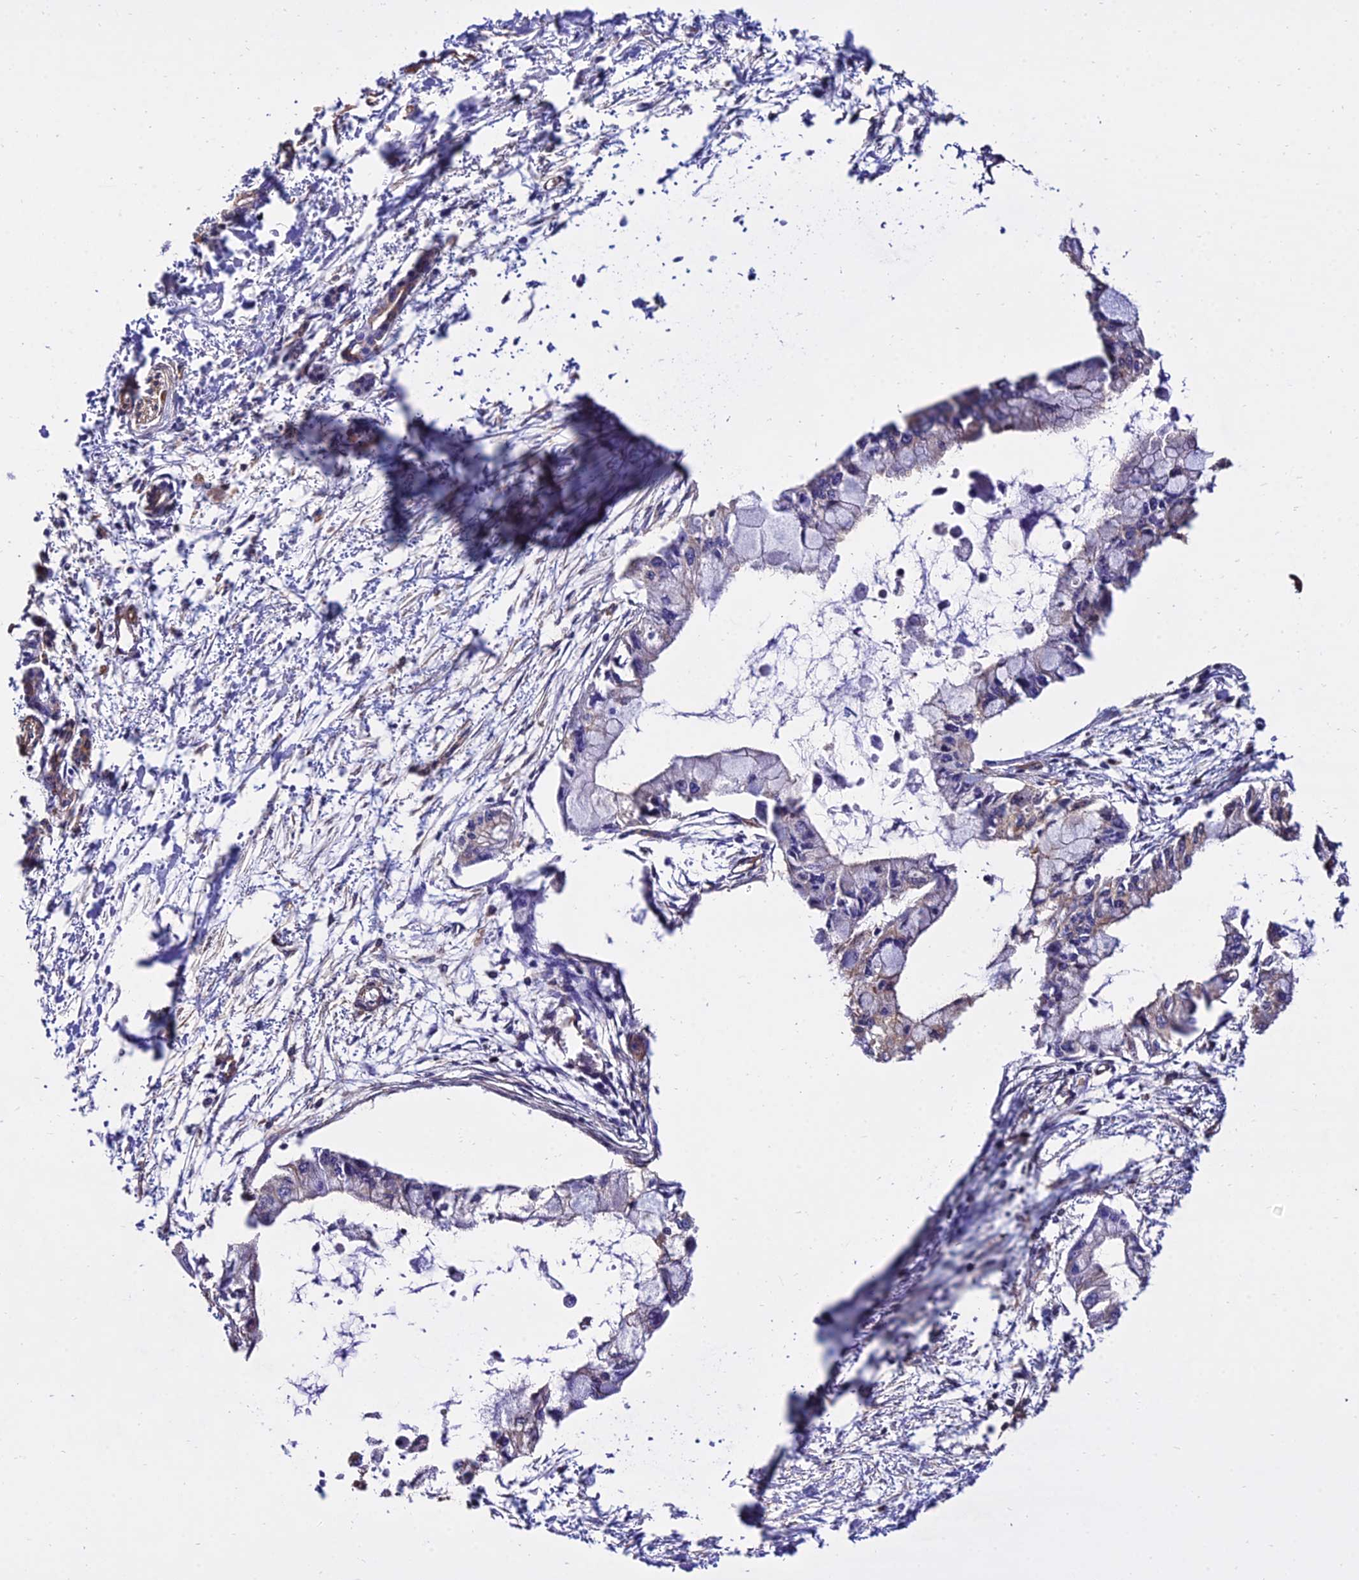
{"staining": {"intensity": "negative", "quantity": "none", "location": "none"}, "tissue": "pancreatic cancer", "cell_type": "Tumor cells", "image_type": "cancer", "snomed": [{"axis": "morphology", "description": "Adenocarcinoma, NOS"}, {"axis": "topography", "description": "Pancreas"}], "caption": "High magnification brightfield microscopy of pancreatic cancer stained with DAB (brown) and counterstained with hematoxylin (blue): tumor cells show no significant expression. The staining was performed using DAB to visualize the protein expression in brown, while the nuclei were stained in blue with hematoxylin (Magnification: 20x).", "gene": "CALM2", "patient": {"sex": "male", "age": 48}}